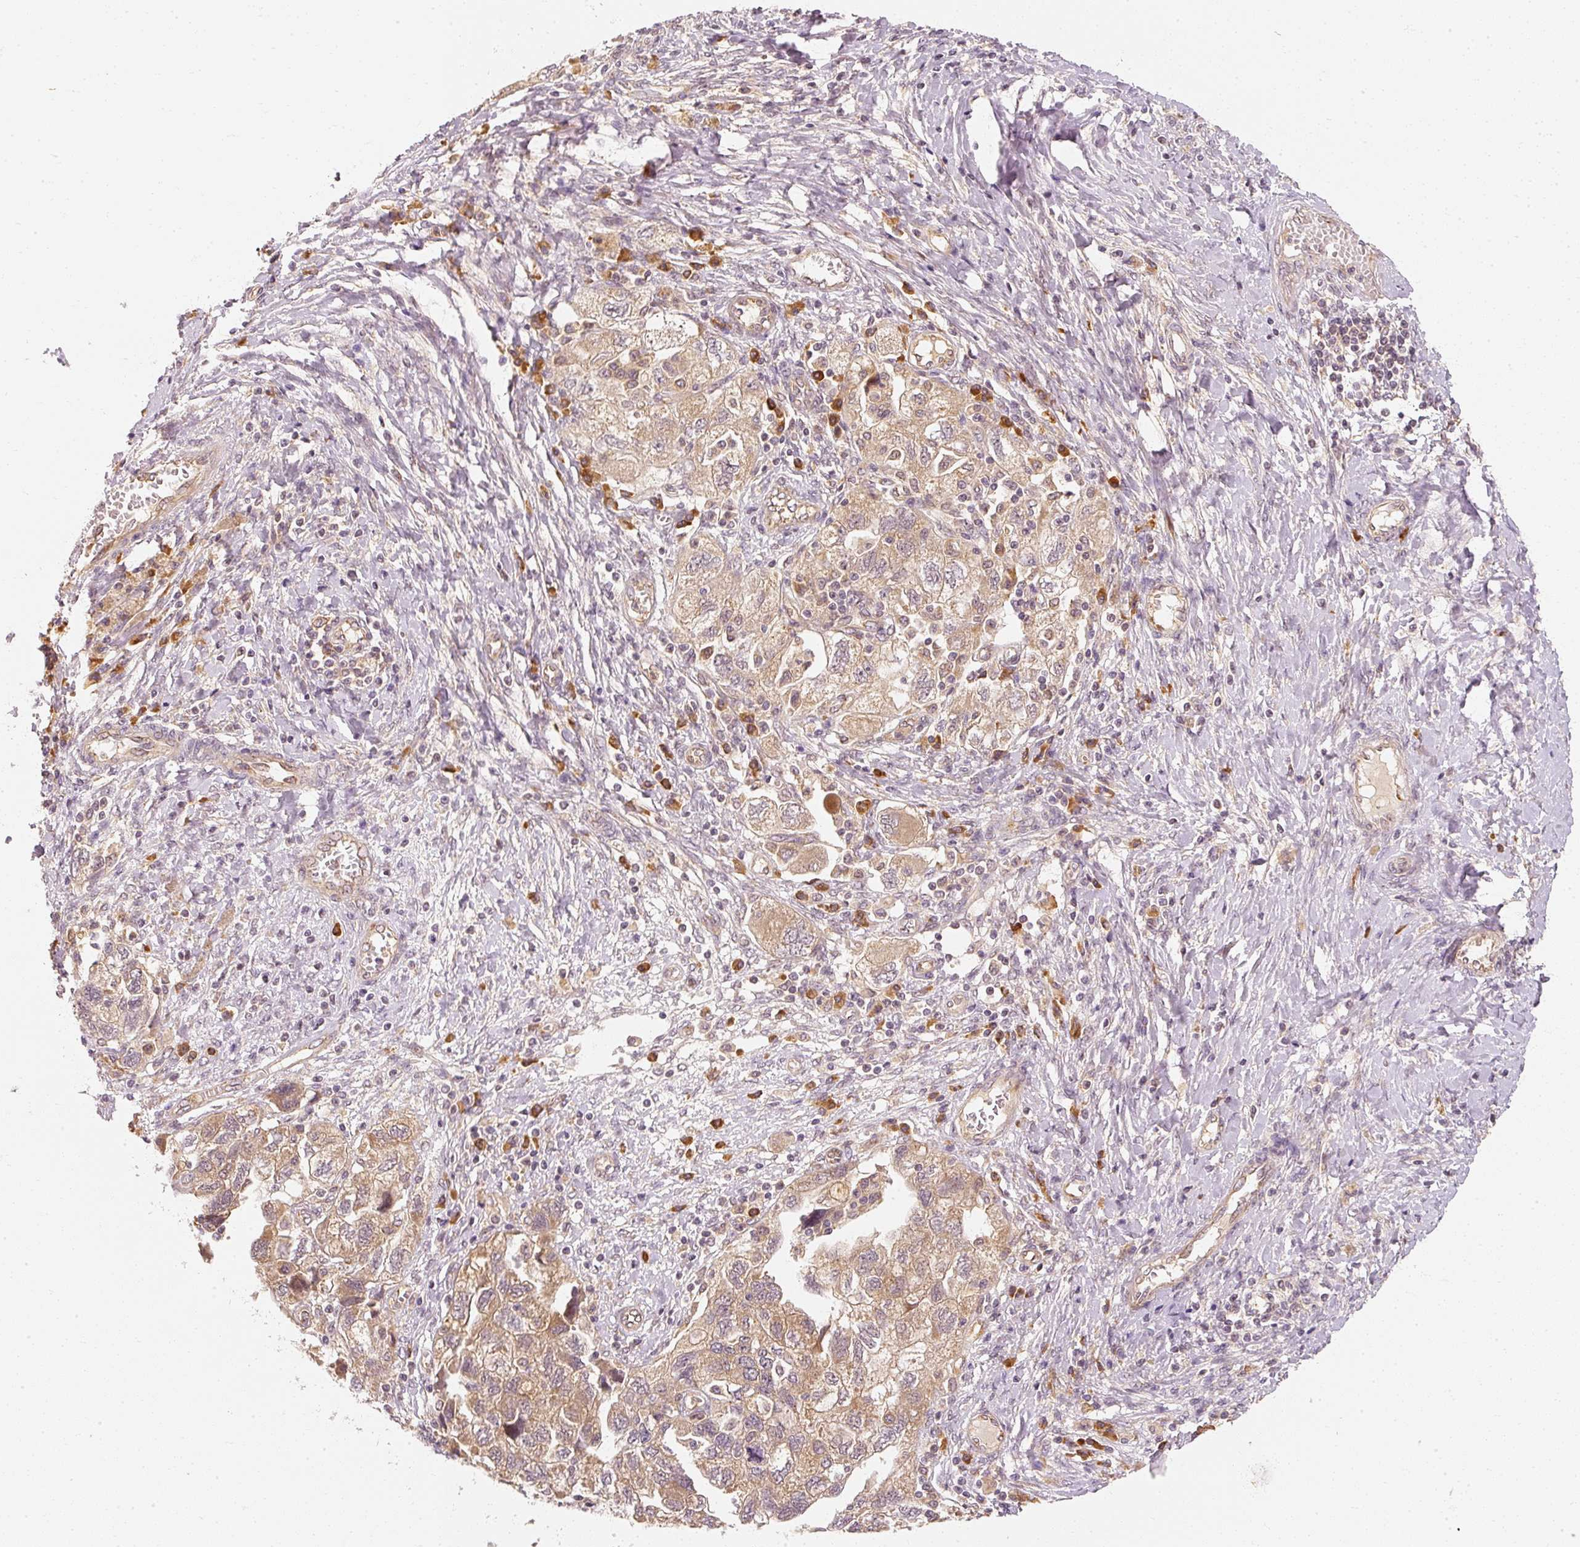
{"staining": {"intensity": "negative", "quantity": "none", "location": "none"}, "tissue": "ovarian cancer", "cell_type": "Tumor cells", "image_type": "cancer", "snomed": [{"axis": "morphology", "description": "Carcinoma, NOS"}, {"axis": "morphology", "description": "Cystadenocarcinoma, serous, NOS"}, {"axis": "topography", "description": "Ovary"}], "caption": "The micrograph exhibits no staining of tumor cells in serous cystadenocarcinoma (ovarian).", "gene": "EEF1A2", "patient": {"sex": "female", "age": 69}}